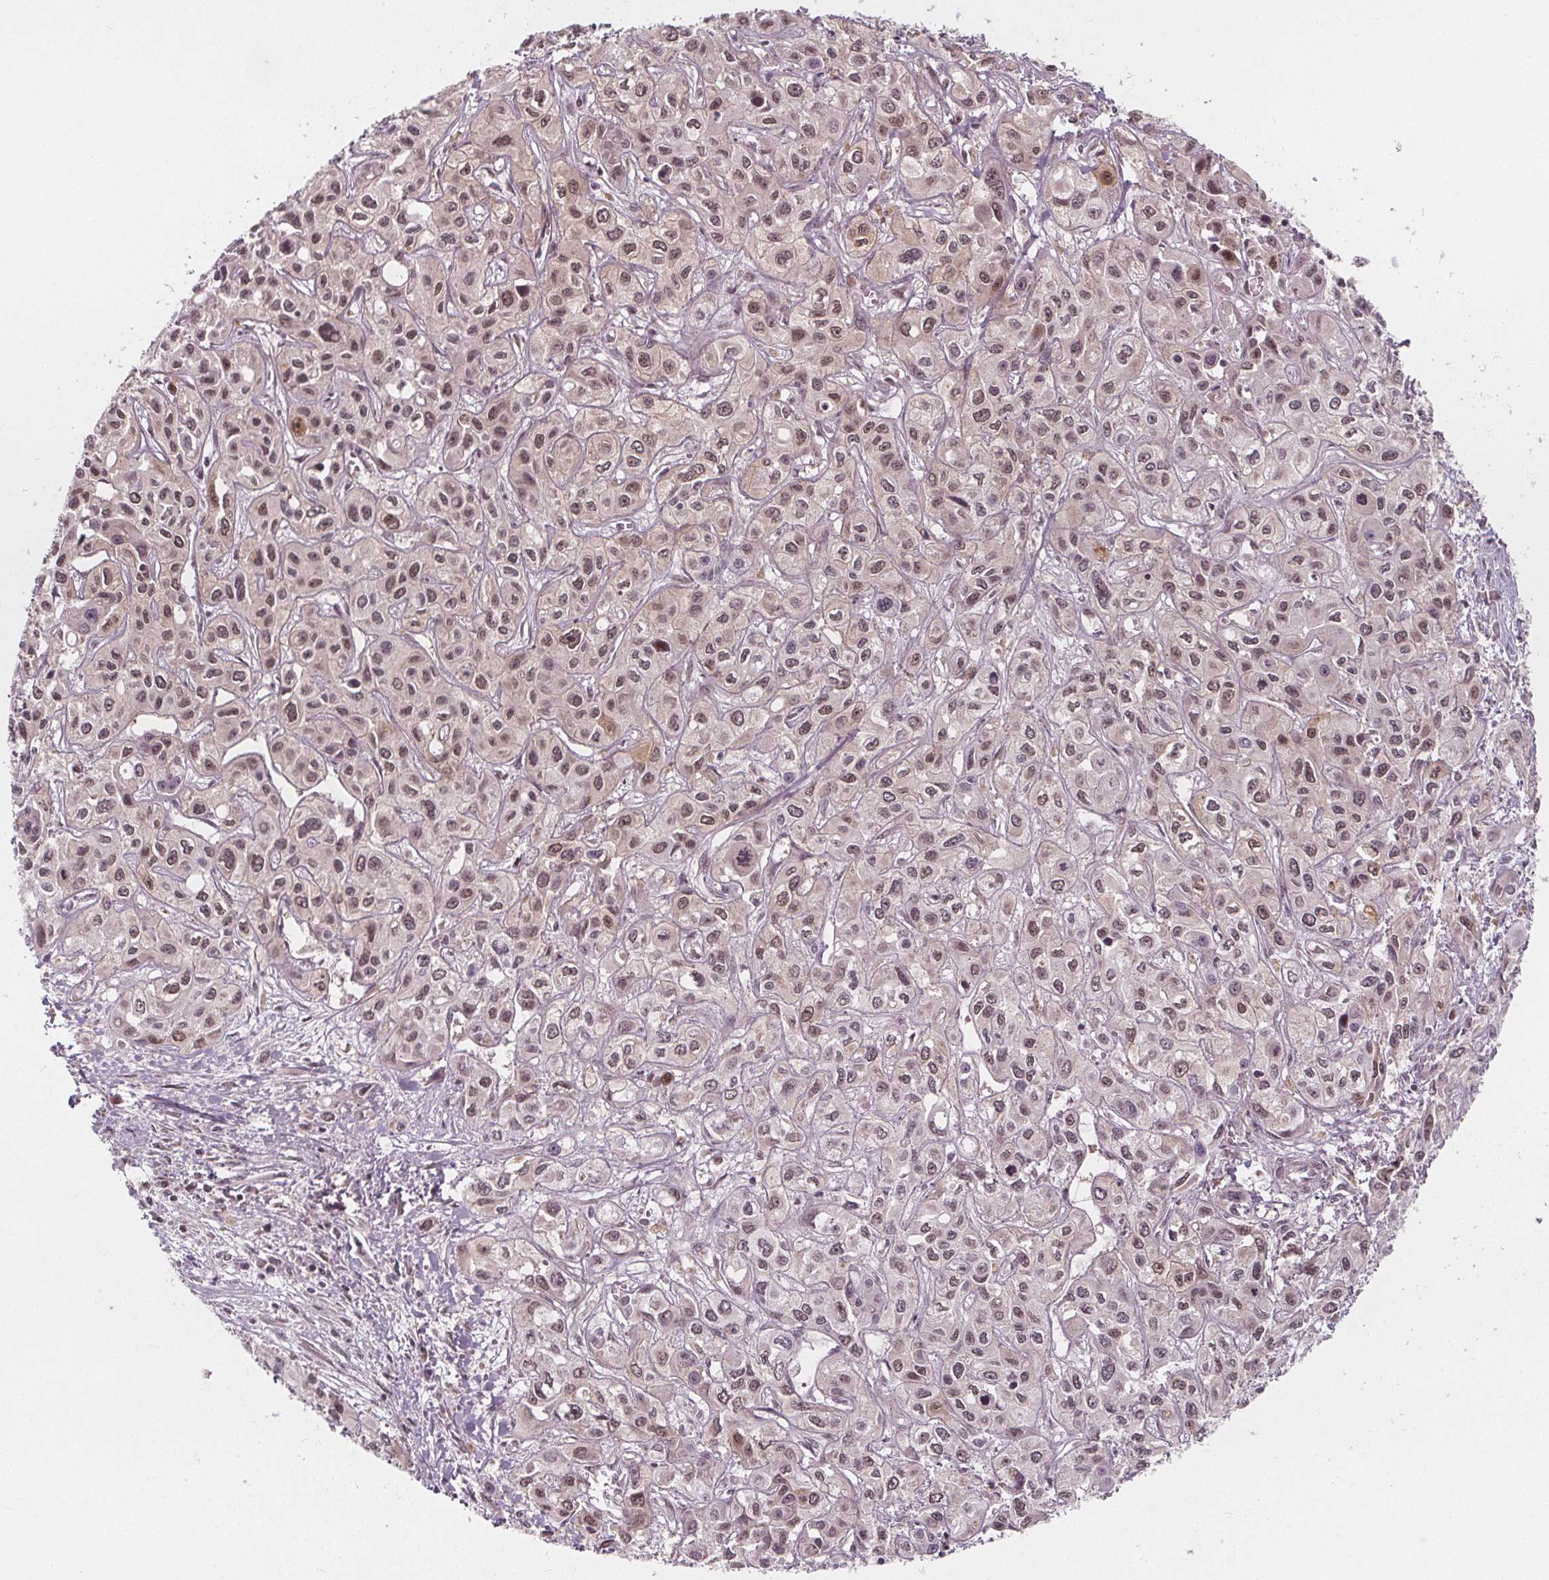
{"staining": {"intensity": "weak", "quantity": "25%-75%", "location": "nuclear"}, "tissue": "liver cancer", "cell_type": "Tumor cells", "image_type": "cancer", "snomed": [{"axis": "morphology", "description": "Cholangiocarcinoma"}, {"axis": "topography", "description": "Liver"}], "caption": "Protein staining demonstrates weak nuclear staining in about 25%-75% of tumor cells in liver cholangiocarcinoma.", "gene": "AKT1S1", "patient": {"sex": "female", "age": 66}}